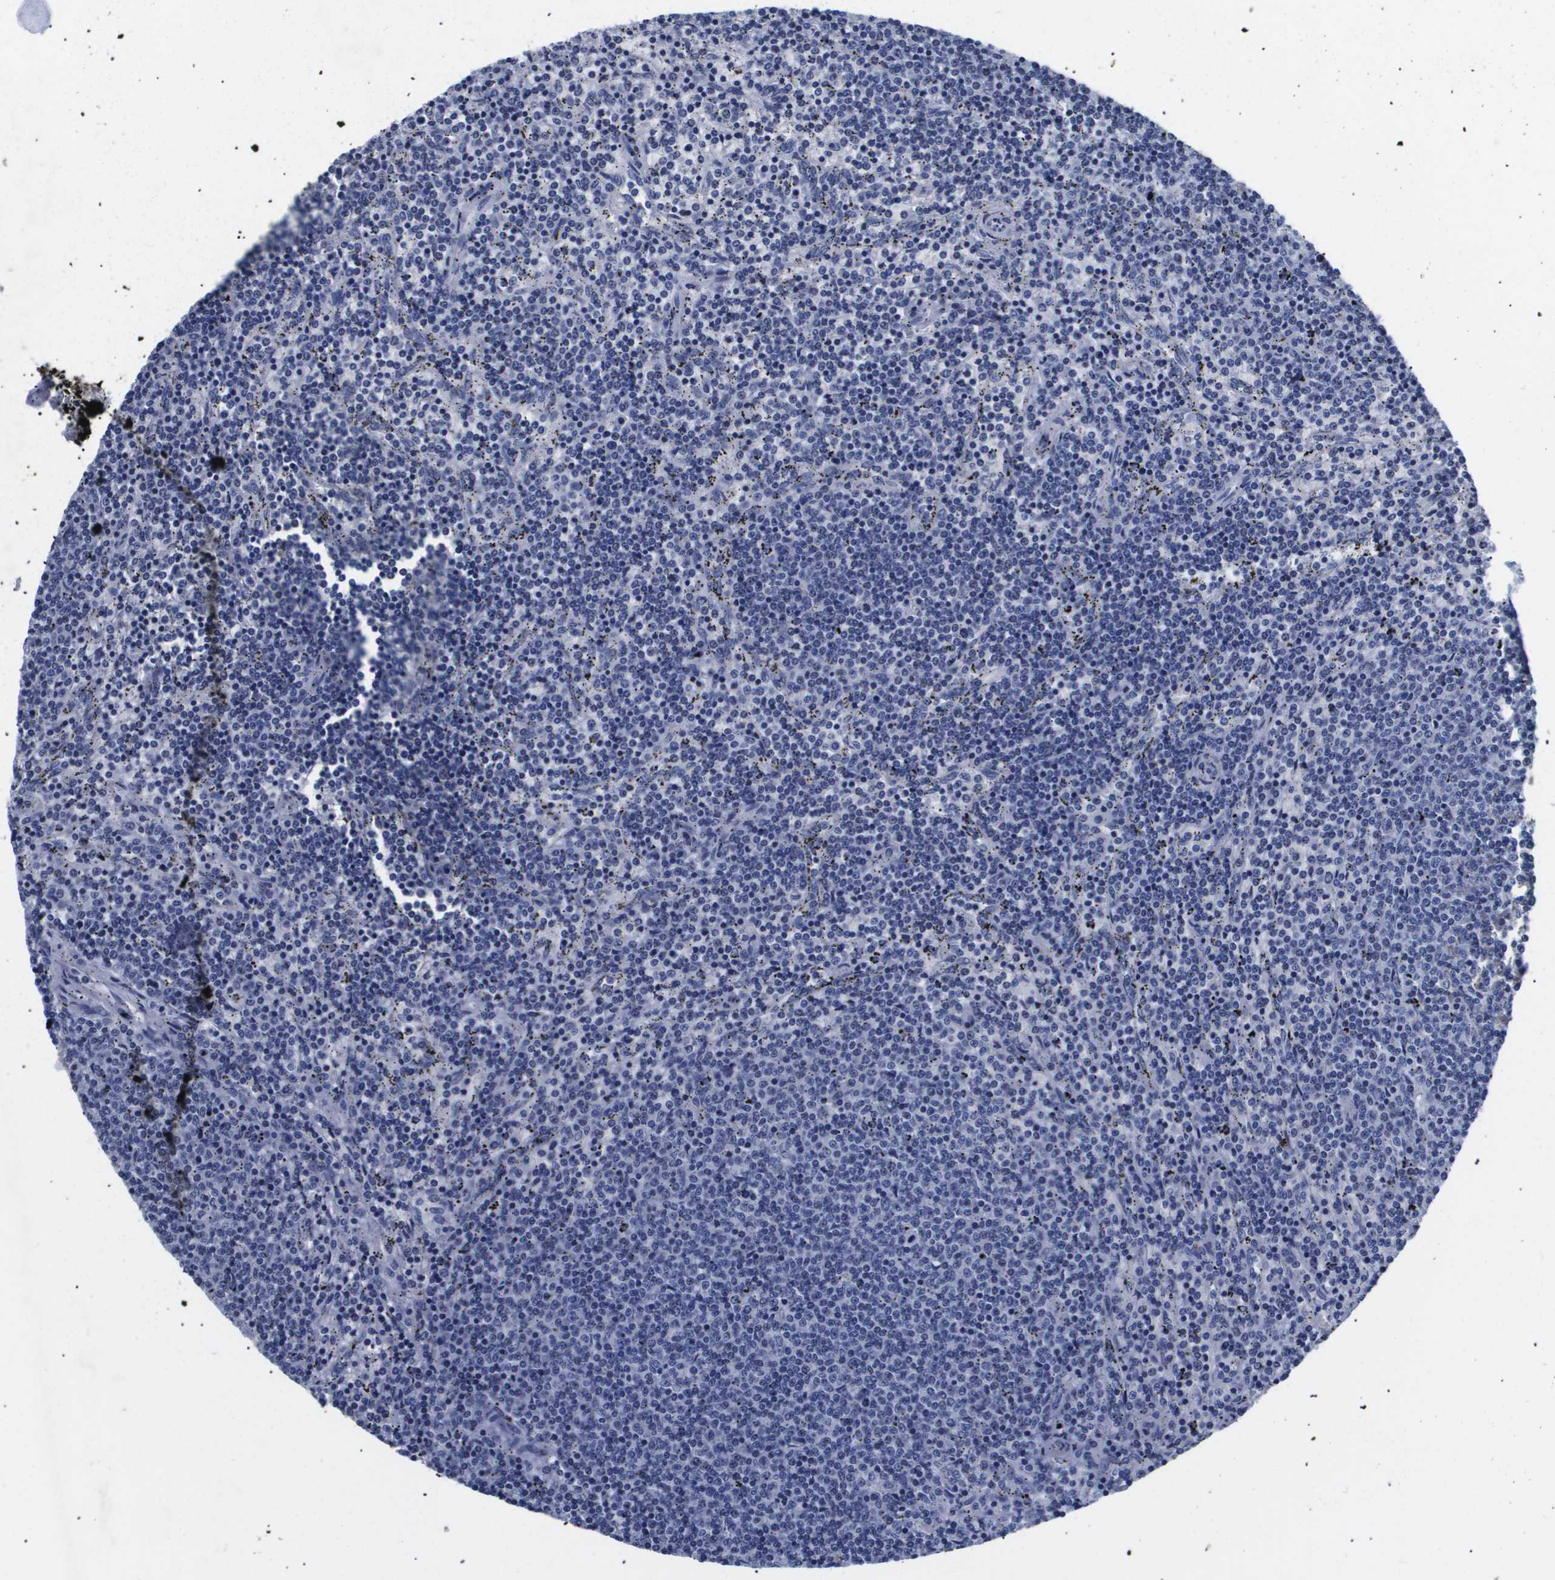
{"staining": {"intensity": "negative", "quantity": "none", "location": "none"}, "tissue": "lymphoma", "cell_type": "Tumor cells", "image_type": "cancer", "snomed": [{"axis": "morphology", "description": "Malignant lymphoma, non-Hodgkin's type, Low grade"}, {"axis": "topography", "description": "Spleen"}], "caption": "Immunohistochemistry photomicrograph of neoplastic tissue: human malignant lymphoma, non-Hodgkin's type (low-grade) stained with DAB demonstrates no significant protein positivity in tumor cells.", "gene": "ATP6V0A4", "patient": {"sex": "female", "age": 50}}